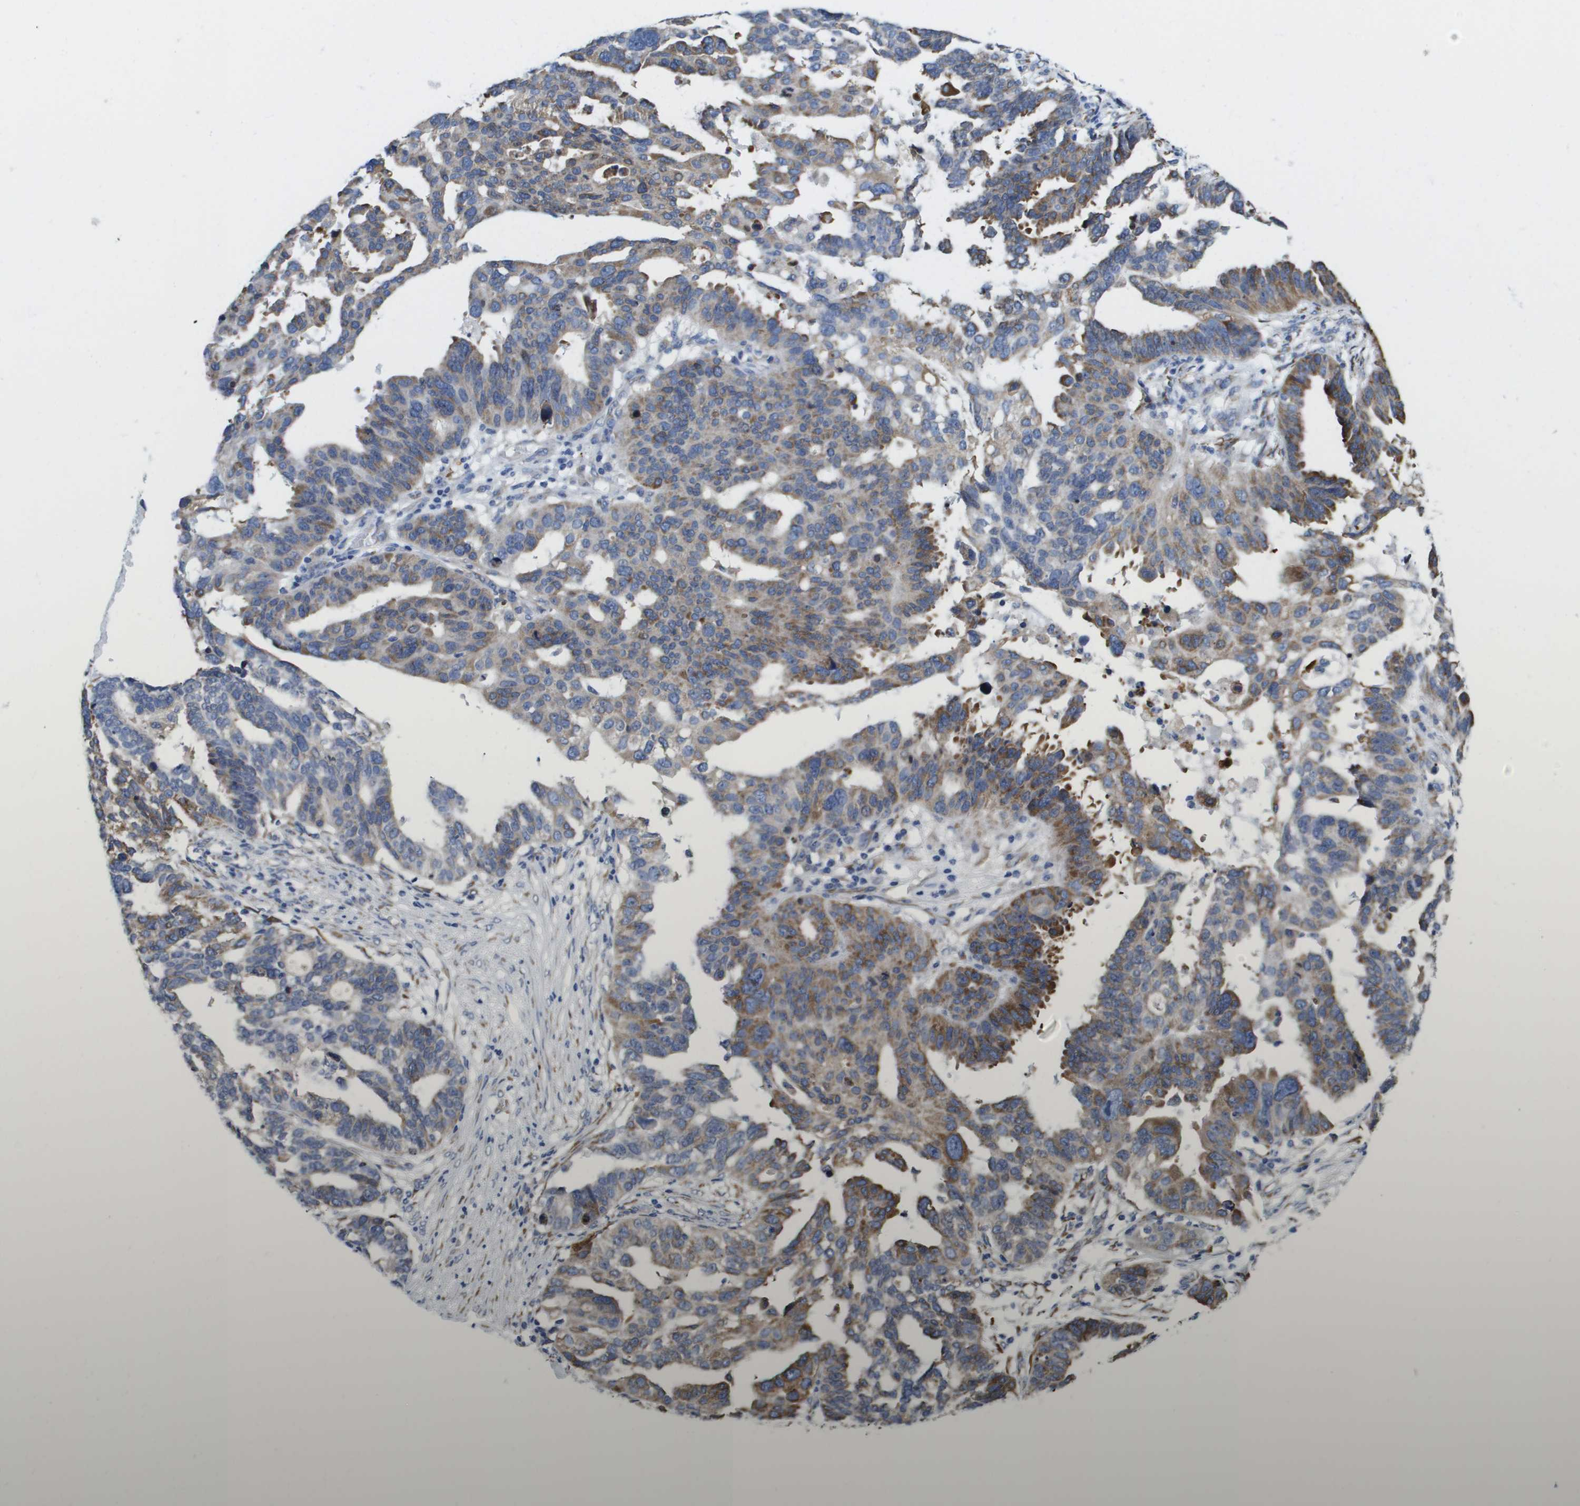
{"staining": {"intensity": "moderate", "quantity": "<25%", "location": "cytoplasmic/membranous"}, "tissue": "ovarian cancer", "cell_type": "Tumor cells", "image_type": "cancer", "snomed": [{"axis": "morphology", "description": "Cystadenocarcinoma, serous, NOS"}, {"axis": "topography", "description": "Ovary"}], "caption": "This photomicrograph reveals IHC staining of ovarian cancer, with low moderate cytoplasmic/membranous staining in about <25% of tumor cells.", "gene": "ST3GAL2", "patient": {"sex": "female", "age": 59}}